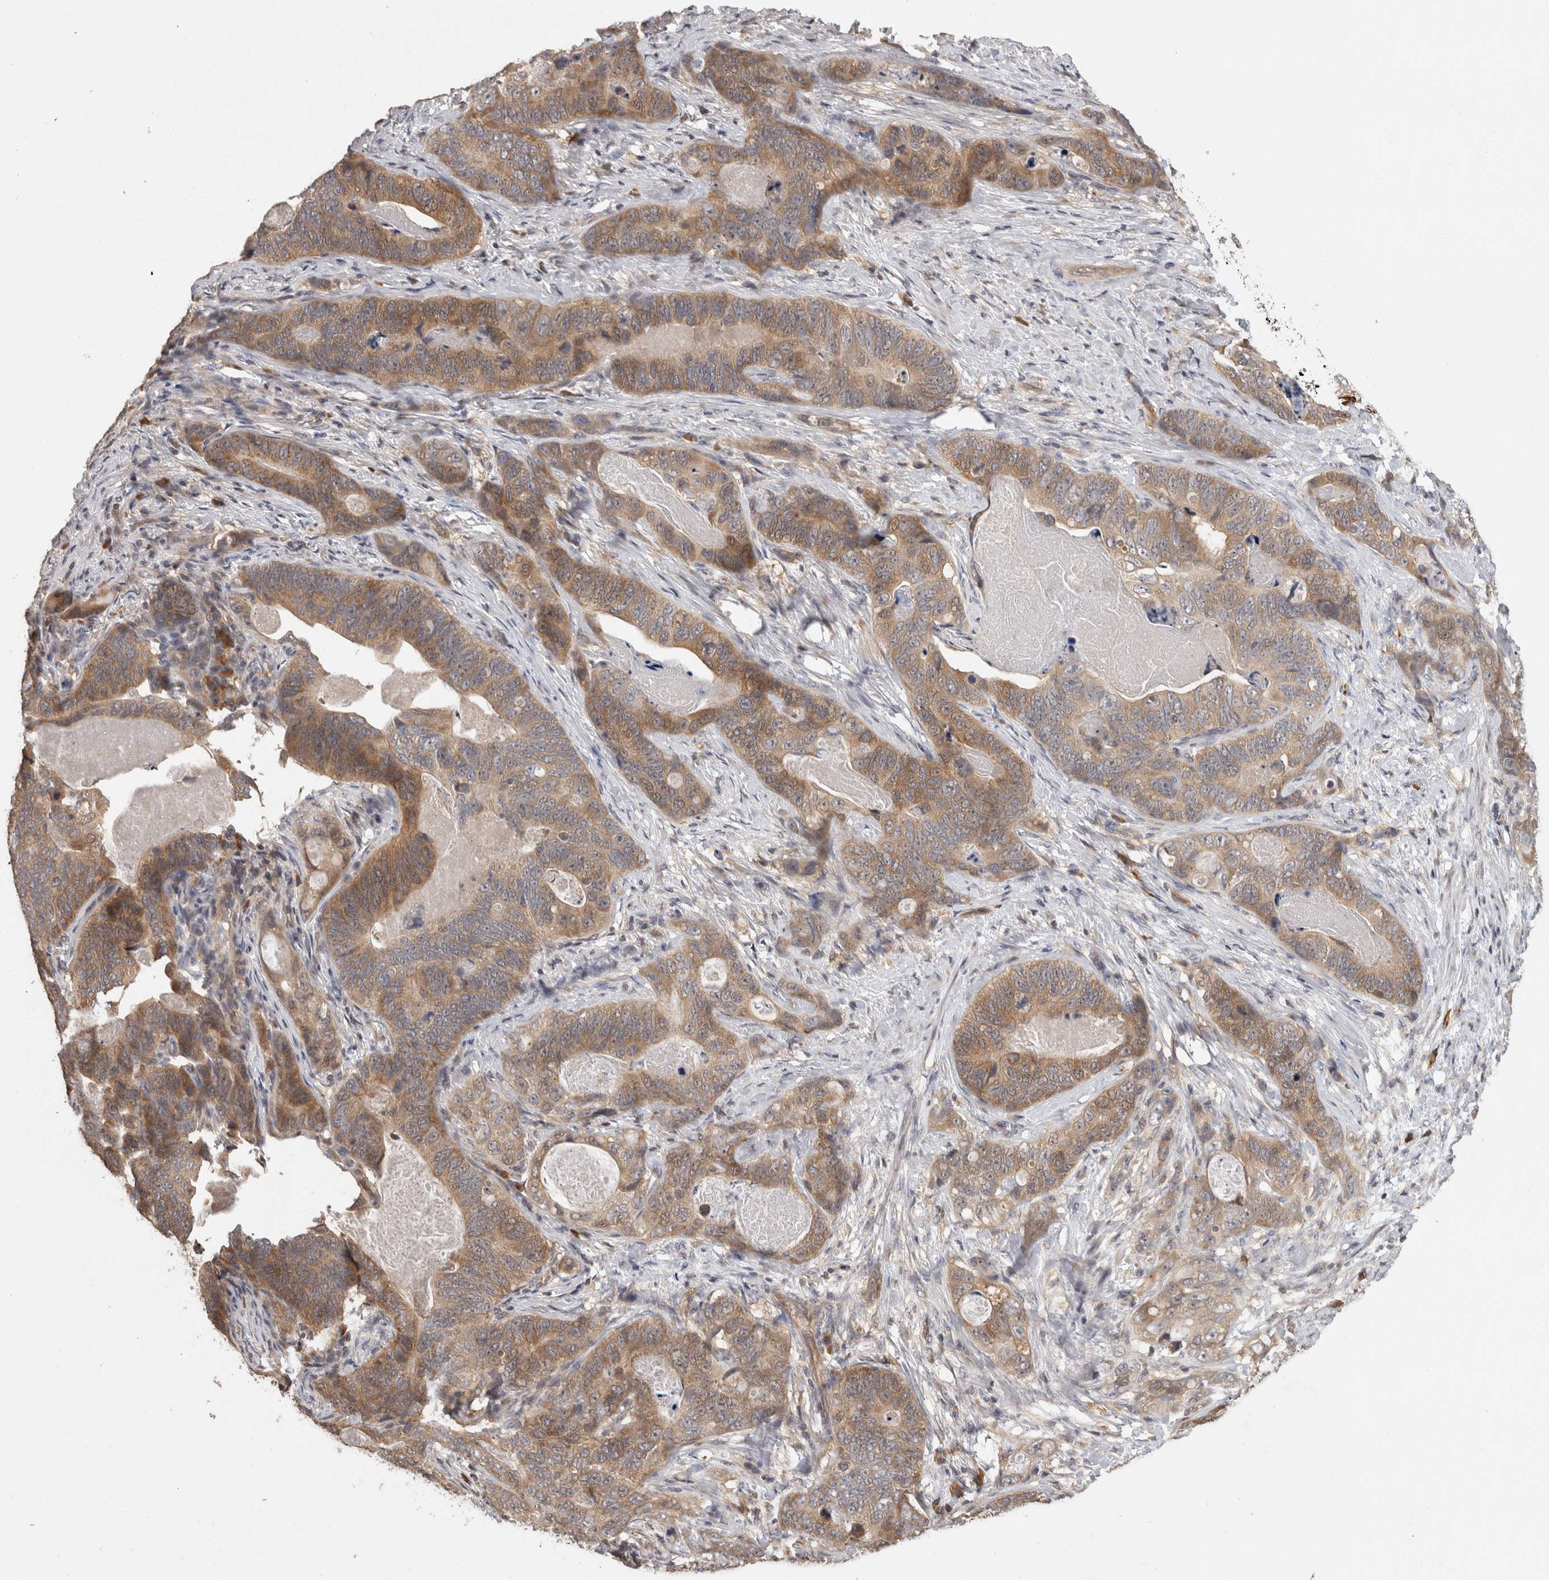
{"staining": {"intensity": "moderate", "quantity": ">75%", "location": "cytoplasmic/membranous"}, "tissue": "stomach cancer", "cell_type": "Tumor cells", "image_type": "cancer", "snomed": [{"axis": "morphology", "description": "Normal tissue, NOS"}, {"axis": "morphology", "description": "Adenocarcinoma, NOS"}, {"axis": "topography", "description": "Stomach"}], "caption": "Immunohistochemical staining of stomach cancer reveals medium levels of moderate cytoplasmic/membranous protein expression in approximately >75% of tumor cells.", "gene": "ACAT2", "patient": {"sex": "female", "age": 89}}